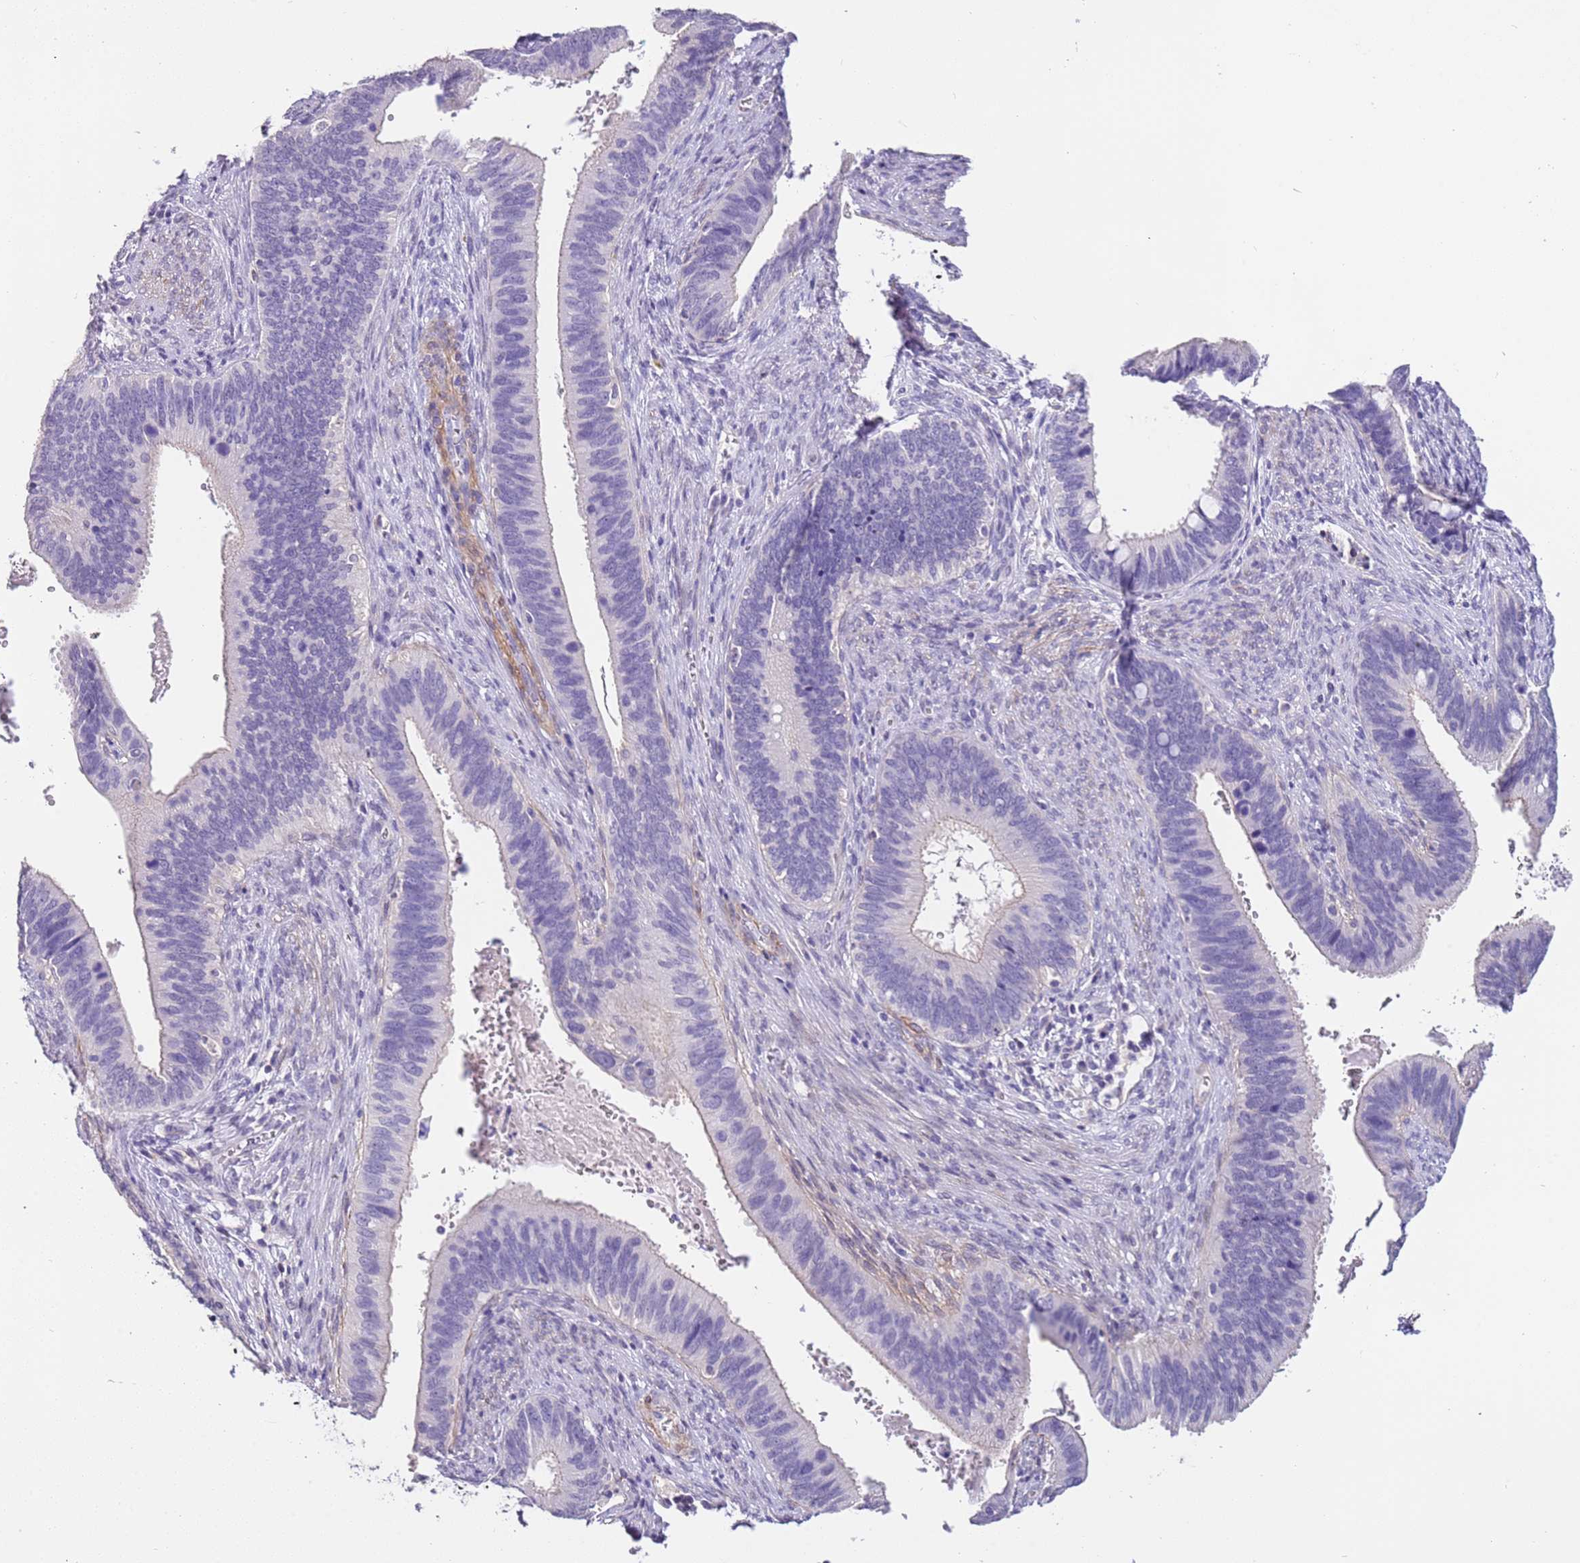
{"staining": {"intensity": "weak", "quantity": "<25%", "location": "cytoplasmic/membranous"}, "tissue": "cervical cancer", "cell_type": "Tumor cells", "image_type": "cancer", "snomed": [{"axis": "morphology", "description": "Adenocarcinoma, NOS"}, {"axis": "topography", "description": "Cervix"}], "caption": "Immunohistochemical staining of human cervical adenocarcinoma displays no significant staining in tumor cells.", "gene": "PCGF2", "patient": {"sex": "female", "age": 42}}